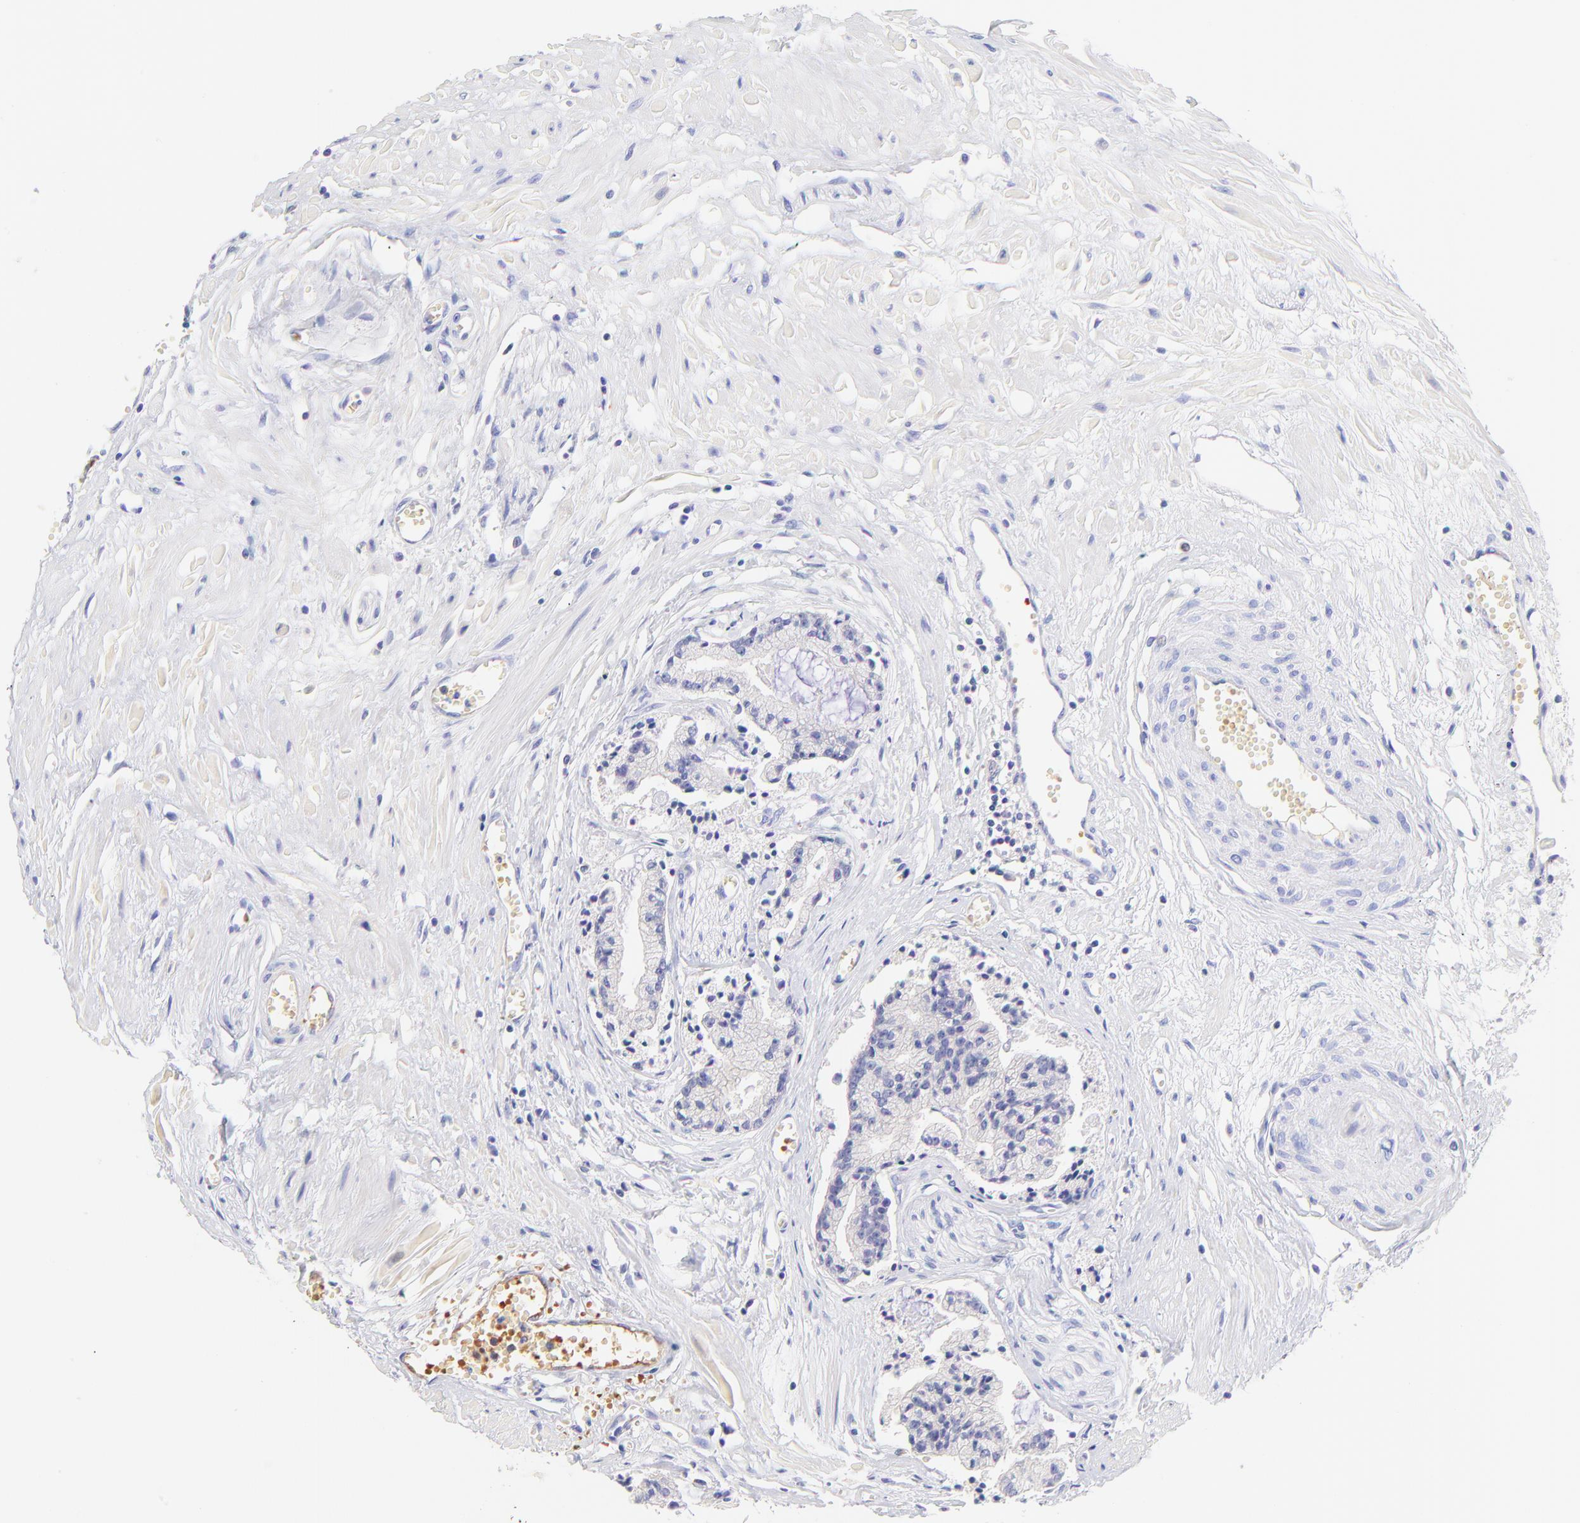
{"staining": {"intensity": "negative", "quantity": "none", "location": "none"}, "tissue": "prostate cancer", "cell_type": "Tumor cells", "image_type": "cancer", "snomed": [{"axis": "morphology", "description": "Adenocarcinoma, High grade"}, {"axis": "topography", "description": "Prostate"}], "caption": "Immunohistochemical staining of prostate adenocarcinoma (high-grade) exhibits no significant positivity in tumor cells.", "gene": "FRMPD3", "patient": {"sex": "male", "age": 56}}